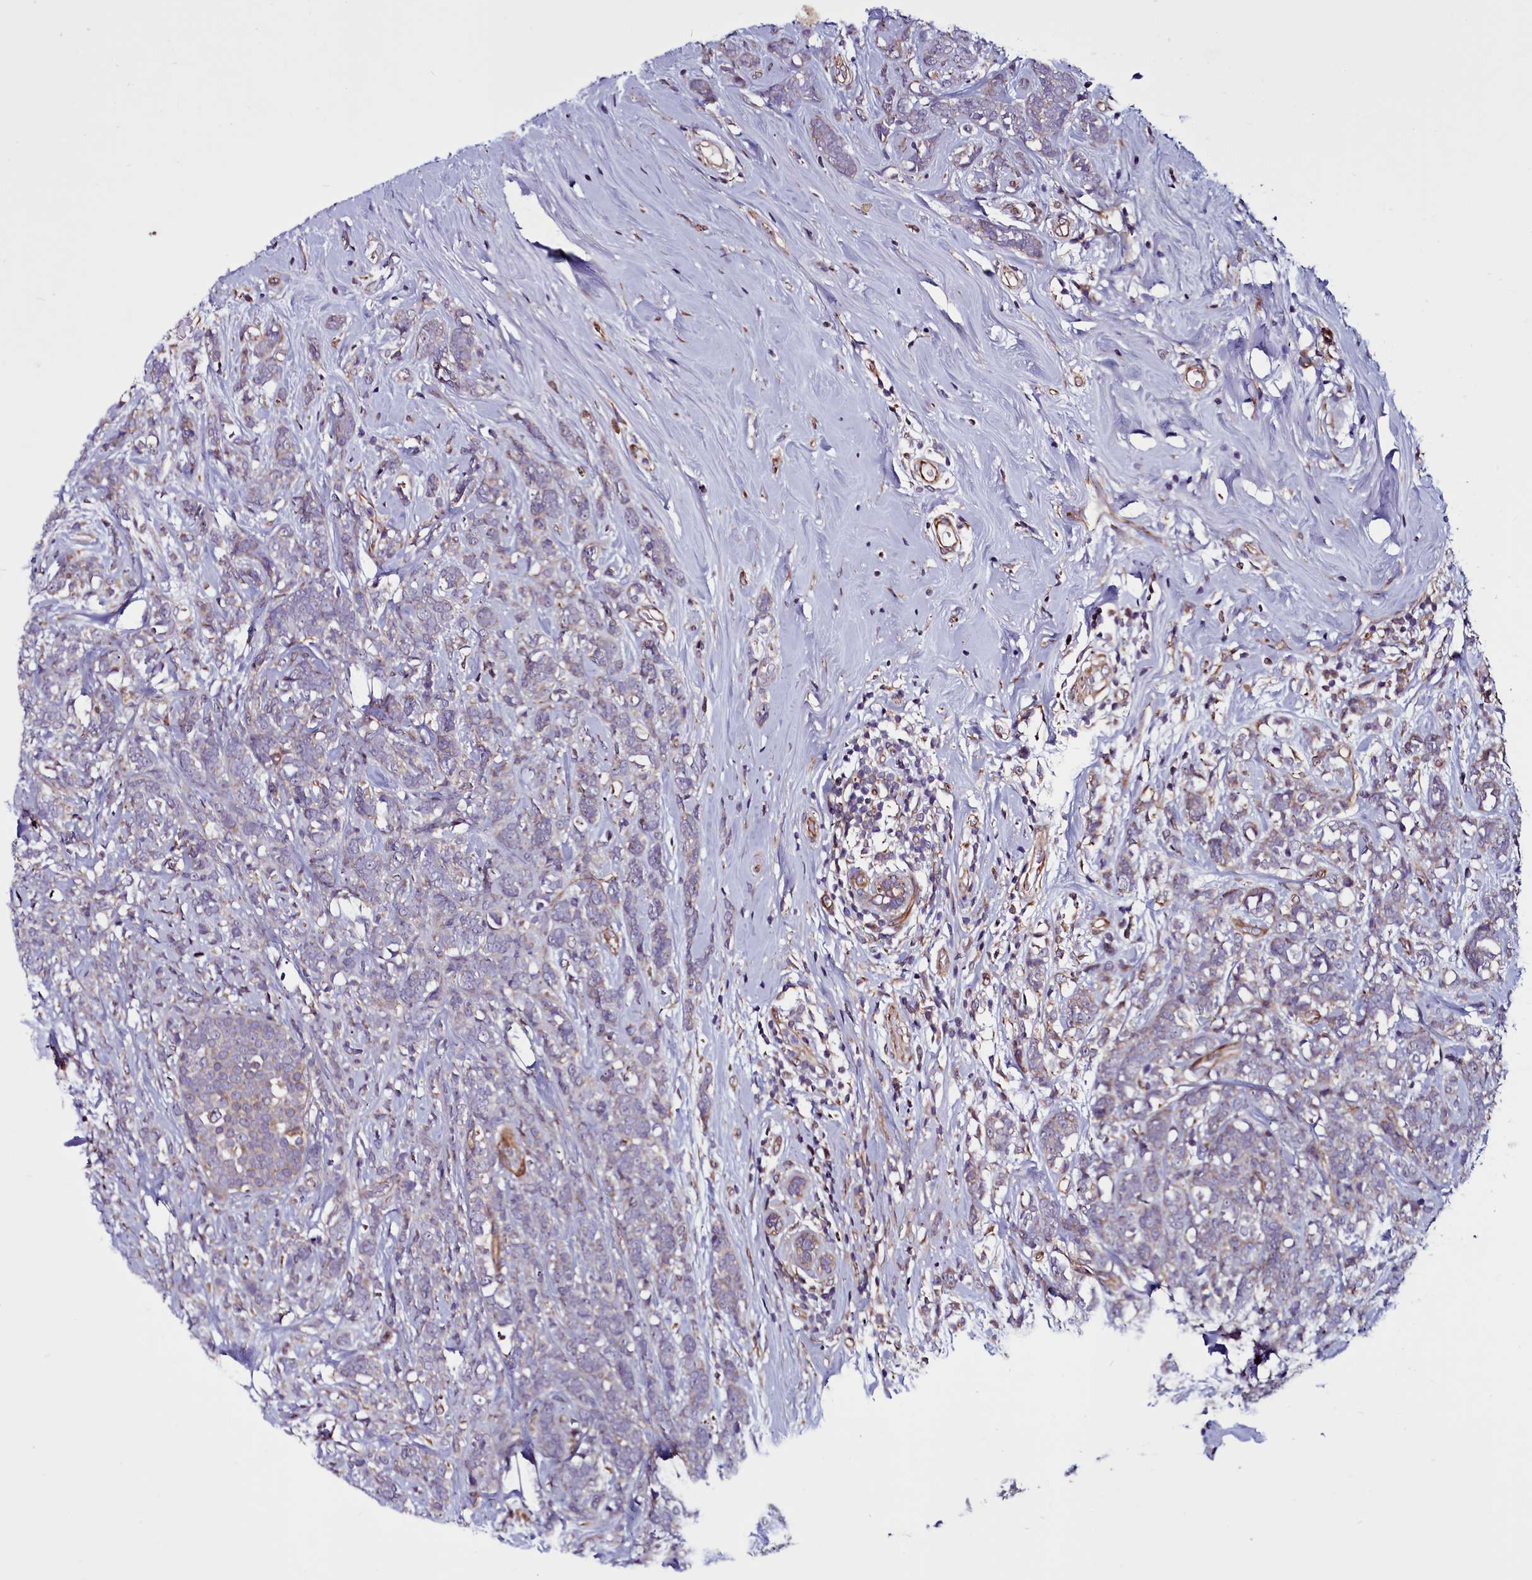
{"staining": {"intensity": "weak", "quantity": "25%-75%", "location": "cytoplasmic/membranous"}, "tissue": "breast cancer", "cell_type": "Tumor cells", "image_type": "cancer", "snomed": [{"axis": "morphology", "description": "Lobular carcinoma"}, {"axis": "topography", "description": "Breast"}], "caption": "Weak cytoplasmic/membranous staining for a protein is present in about 25%-75% of tumor cells of breast cancer (lobular carcinoma) using IHC.", "gene": "MCRIP1", "patient": {"sex": "female", "age": 58}}